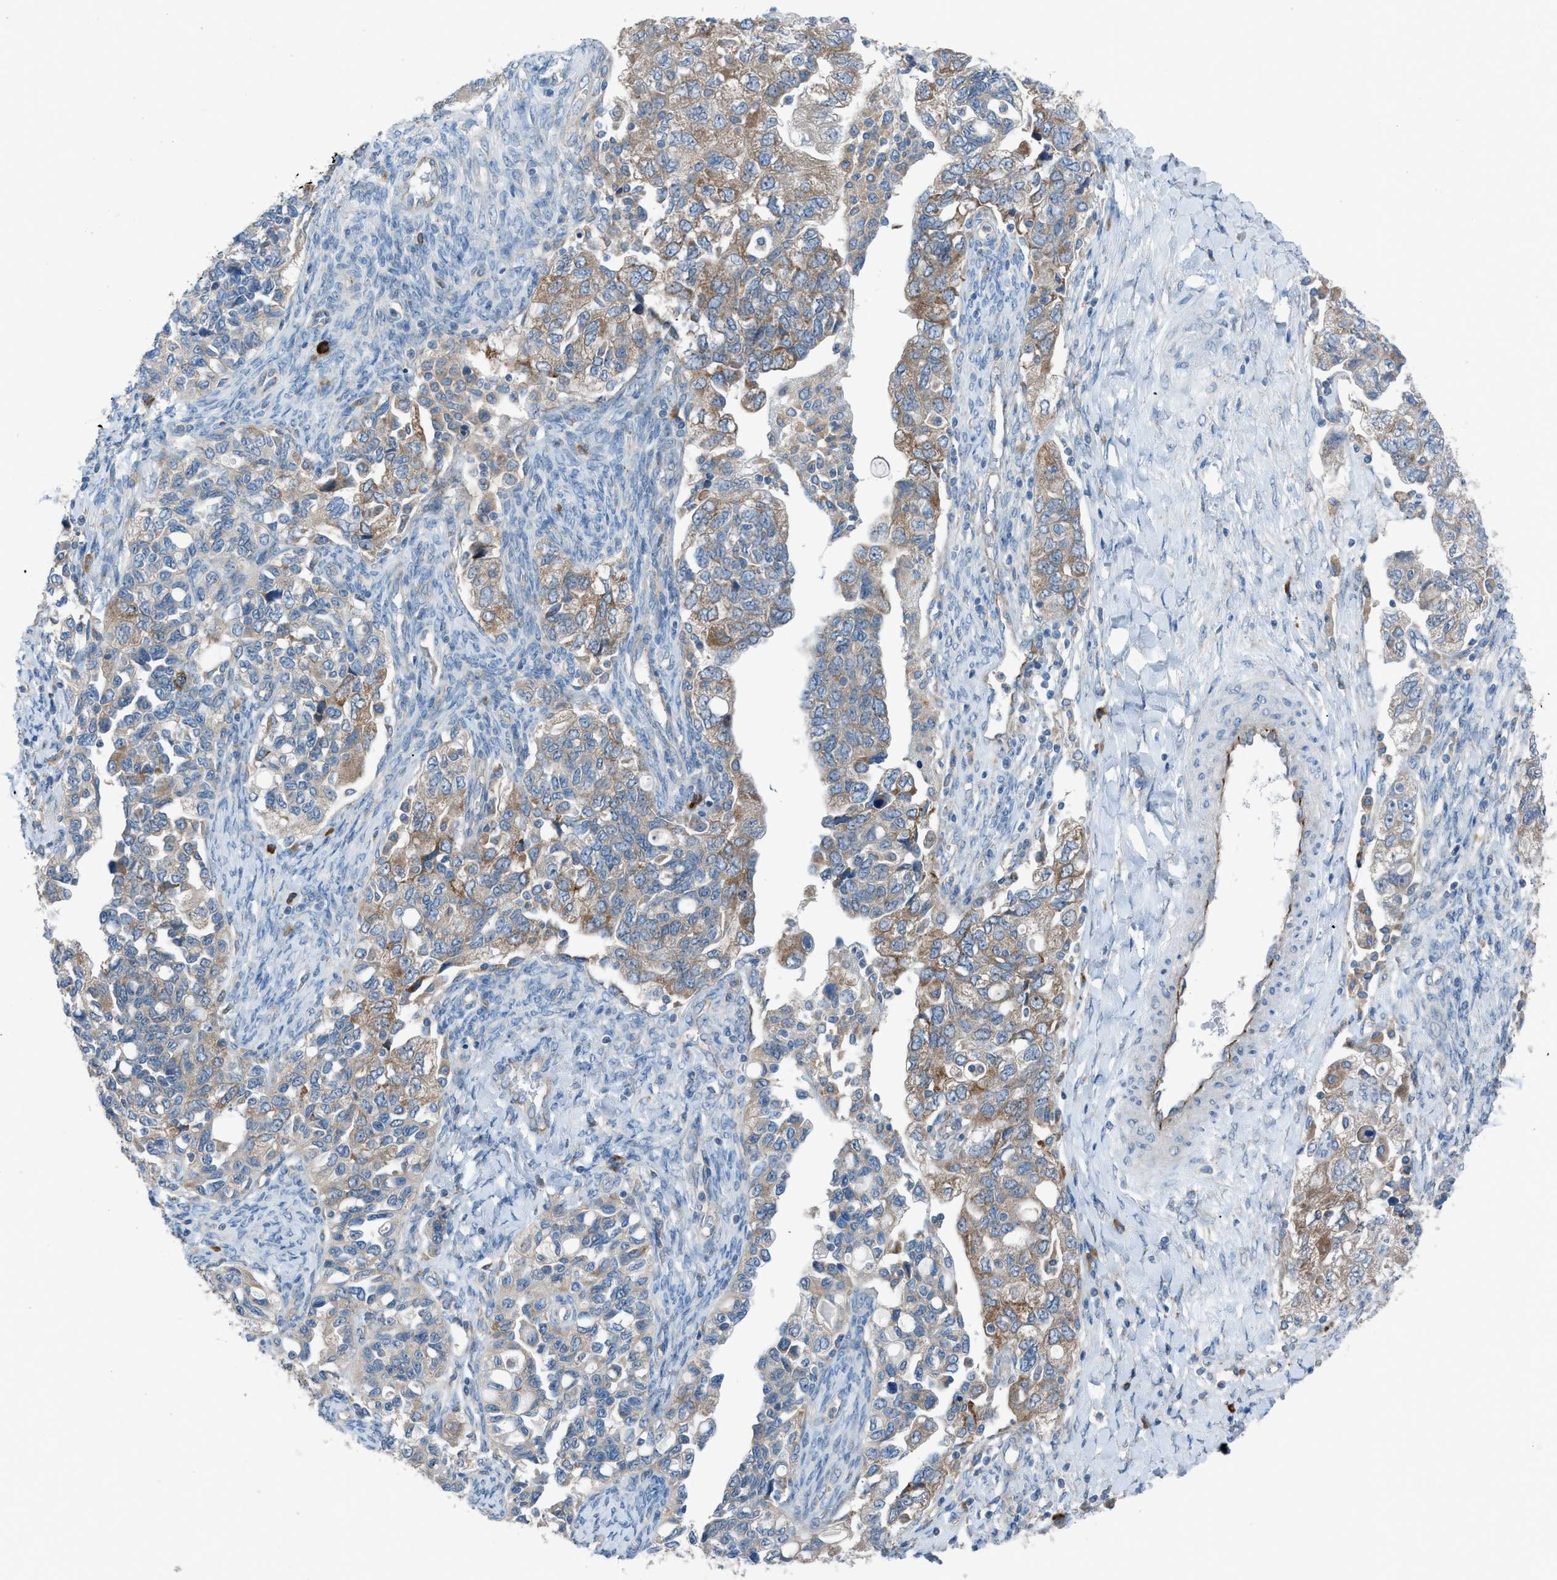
{"staining": {"intensity": "moderate", "quantity": ">75%", "location": "cytoplasmic/membranous"}, "tissue": "ovarian cancer", "cell_type": "Tumor cells", "image_type": "cancer", "snomed": [{"axis": "morphology", "description": "Carcinoma, NOS"}, {"axis": "morphology", "description": "Cystadenocarcinoma, serous, NOS"}, {"axis": "topography", "description": "Ovary"}], "caption": "The photomicrograph reveals staining of ovarian carcinoma, revealing moderate cytoplasmic/membranous protein expression (brown color) within tumor cells.", "gene": "HEG1", "patient": {"sex": "female", "age": 69}}